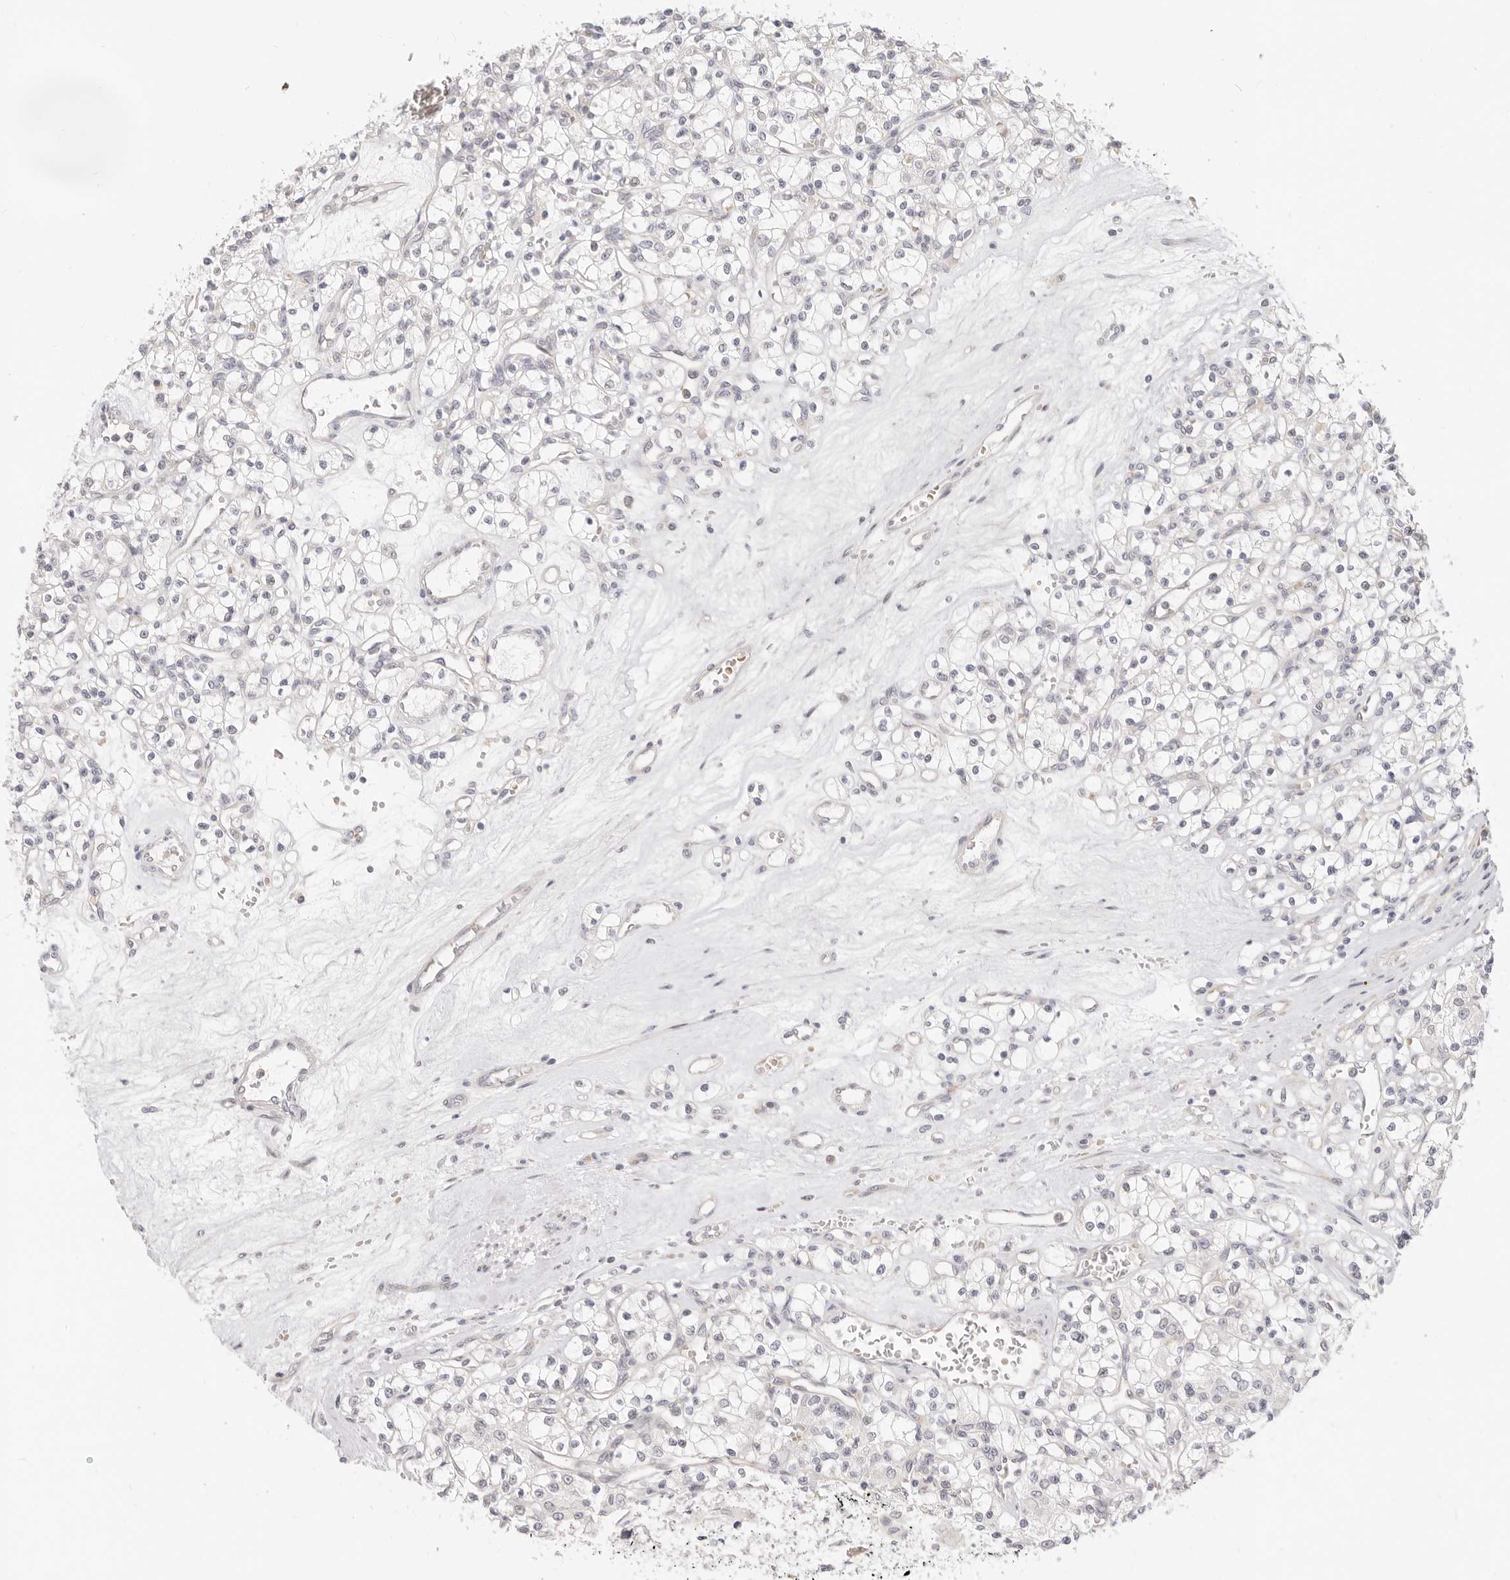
{"staining": {"intensity": "negative", "quantity": "none", "location": "none"}, "tissue": "renal cancer", "cell_type": "Tumor cells", "image_type": "cancer", "snomed": [{"axis": "morphology", "description": "Adenocarcinoma, NOS"}, {"axis": "topography", "description": "Kidney"}], "caption": "A micrograph of renal cancer stained for a protein displays no brown staining in tumor cells. (Immunohistochemistry (ihc), brightfield microscopy, high magnification).", "gene": "LTB4R2", "patient": {"sex": "female", "age": 59}}